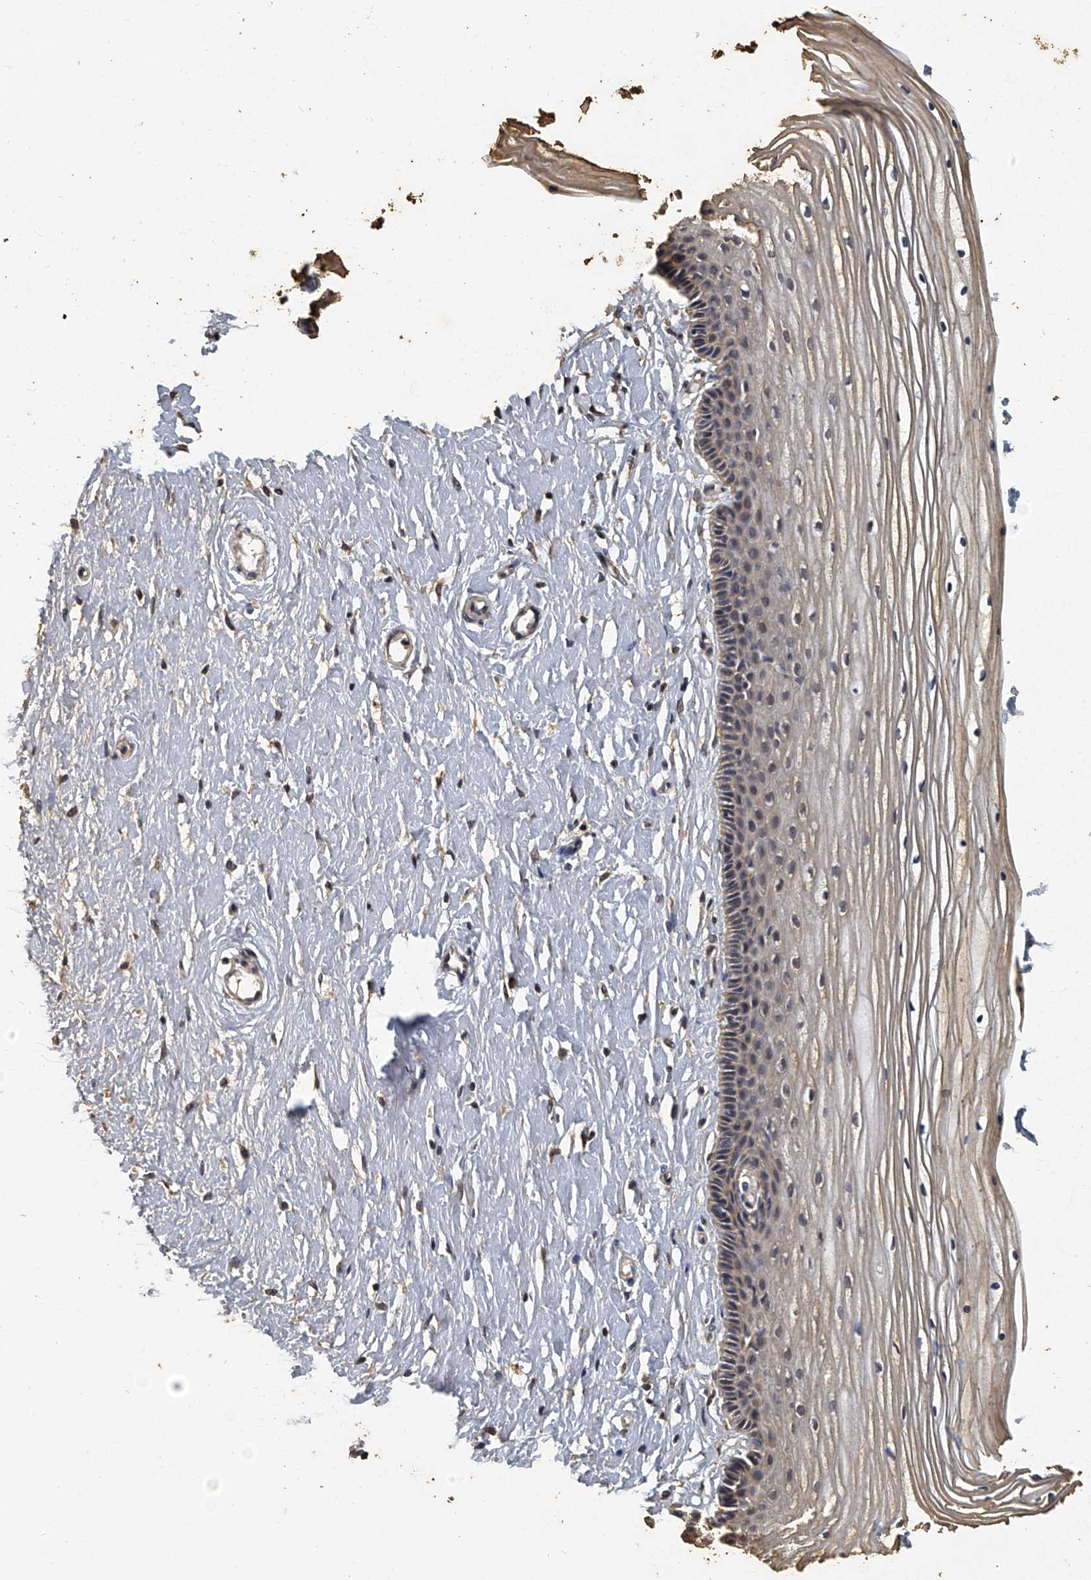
{"staining": {"intensity": "weak", "quantity": "25%-75%", "location": "cytoplasmic/membranous"}, "tissue": "vagina", "cell_type": "Squamous epithelial cells", "image_type": "normal", "snomed": [{"axis": "morphology", "description": "Normal tissue, NOS"}, {"axis": "topography", "description": "Vagina"}, {"axis": "topography", "description": "Cervix"}], "caption": "Immunohistochemical staining of benign vagina exhibits 25%-75% levels of weak cytoplasmic/membranous protein expression in about 25%-75% of squamous epithelial cells. (DAB IHC with brightfield microscopy, high magnification).", "gene": "MRPL28", "patient": {"sex": "female", "age": 40}}